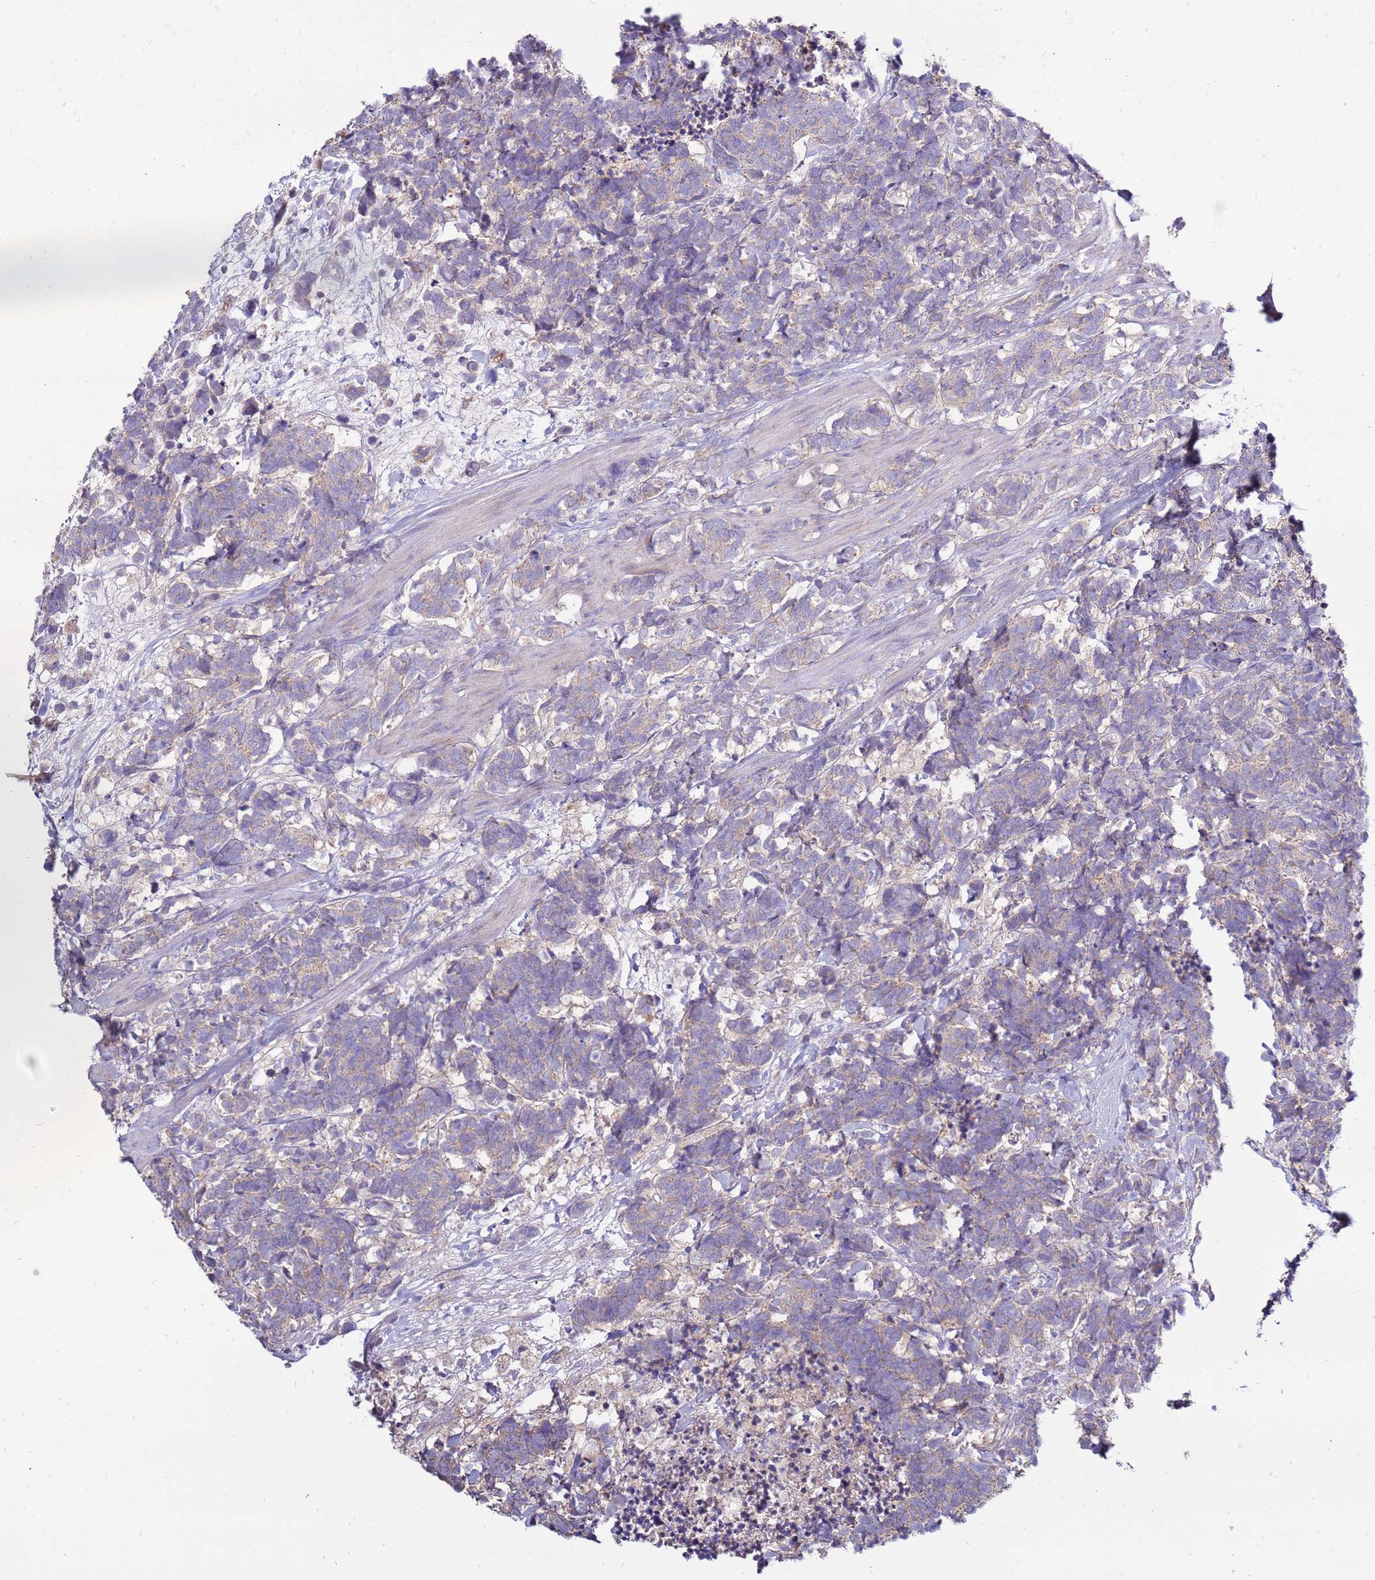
{"staining": {"intensity": "weak", "quantity": "25%-75%", "location": "cytoplasmic/membranous"}, "tissue": "carcinoid", "cell_type": "Tumor cells", "image_type": "cancer", "snomed": [{"axis": "morphology", "description": "Carcinoma, NOS"}, {"axis": "morphology", "description": "Carcinoid, malignant, NOS"}, {"axis": "topography", "description": "Prostate"}], "caption": "The image exhibits immunohistochemical staining of carcinoid. There is weak cytoplasmic/membranous staining is identified in about 25%-75% of tumor cells. Using DAB (3,3'-diaminobenzidine) (brown) and hematoxylin (blue) stains, captured at high magnification using brightfield microscopy.", "gene": "TRAPPC4", "patient": {"sex": "male", "age": 57}}